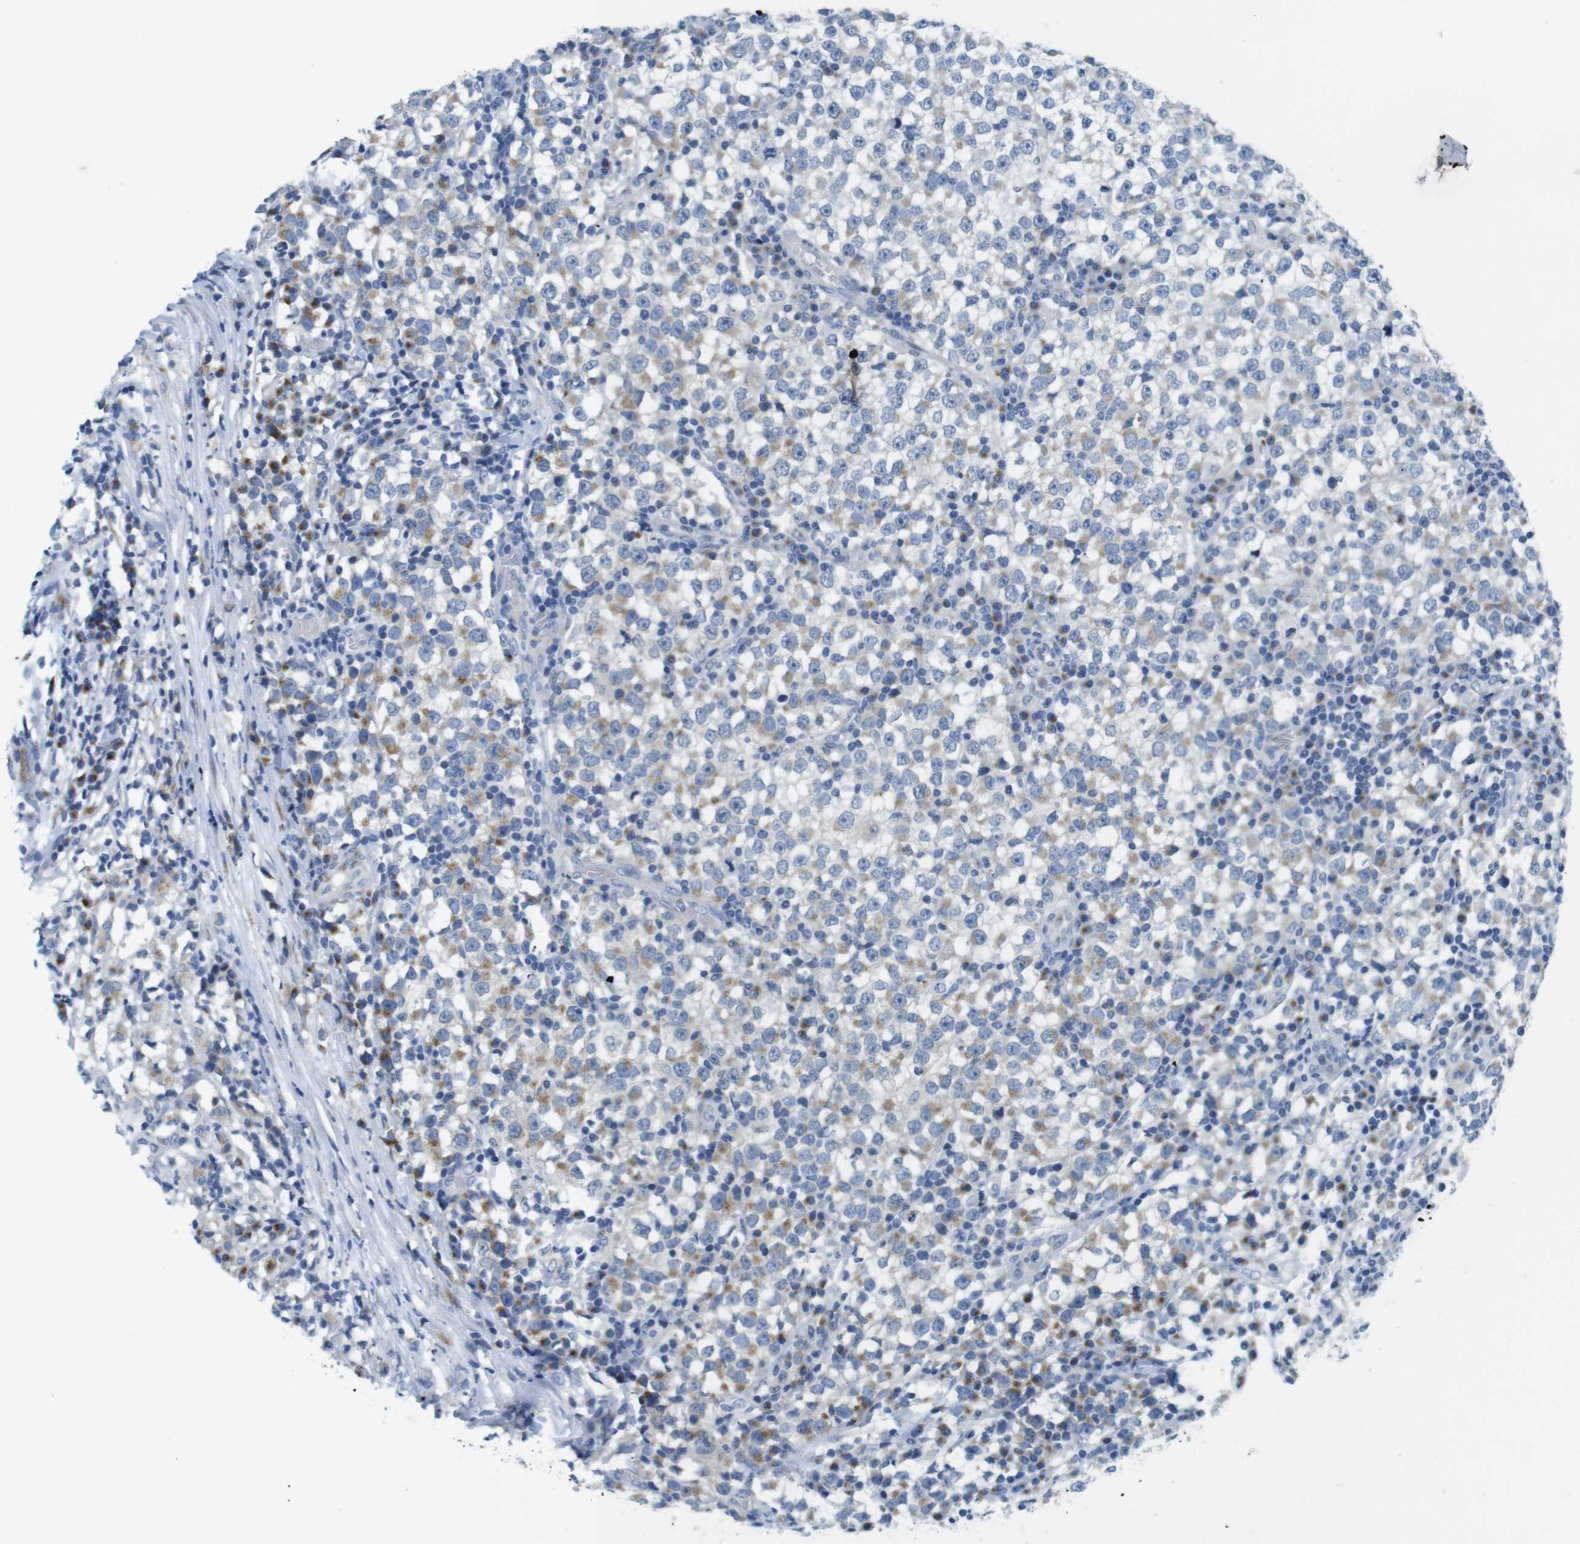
{"staining": {"intensity": "moderate", "quantity": "25%-75%", "location": "cytoplasmic/membranous"}, "tissue": "testis cancer", "cell_type": "Tumor cells", "image_type": "cancer", "snomed": [{"axis": "morphology", "description": "Seminoma, NOS"}, {"axis": "topography", "description": "Testis"}], "caption": "Immunohistochemical staining of human testis seminoma demonstrates medium levels of moderate cytoplasmic/membranous positivity in about 25%-75% of tumor cells.", "gene": "GOLGA2", "patient": {"sex": "male", "age": 65}}